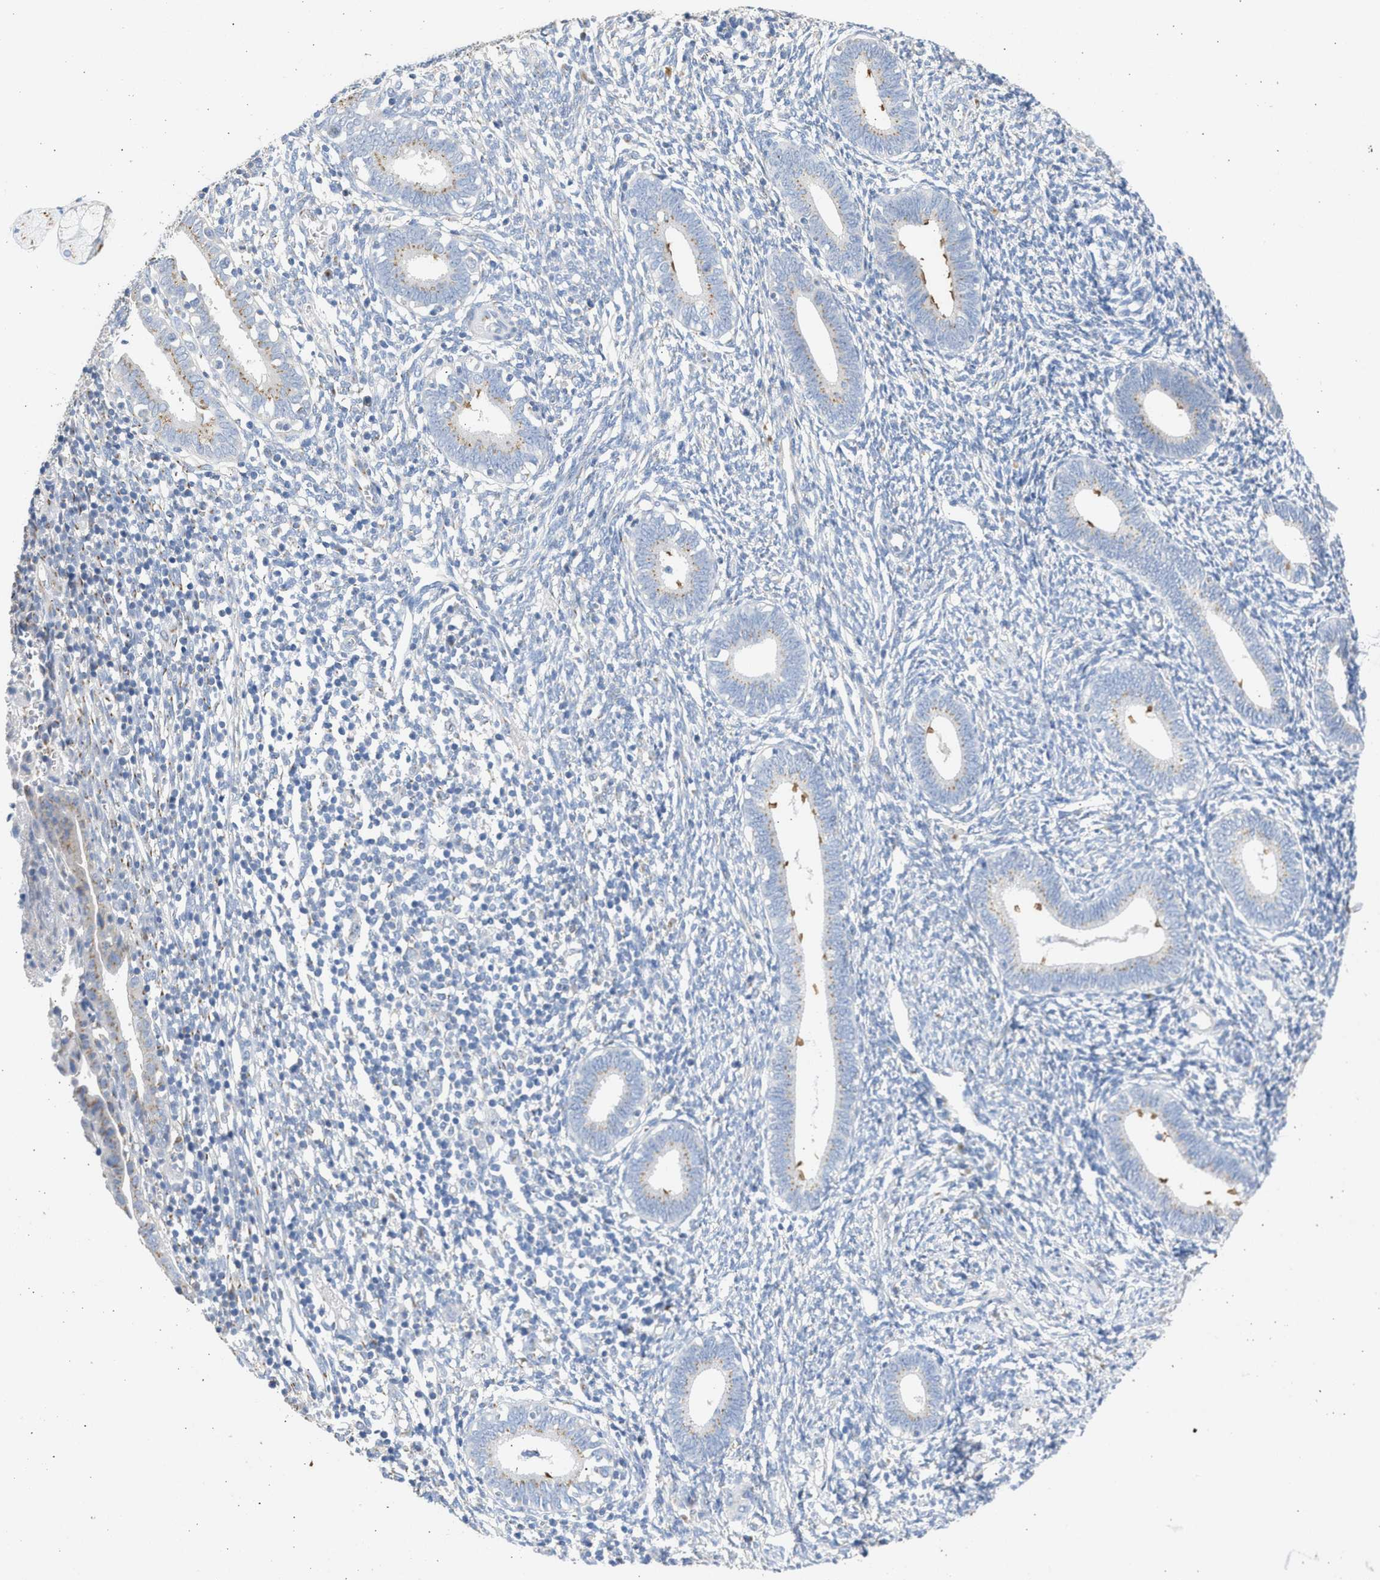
{"staining": {"intensity": "negative", "quantity": "none", "location": "none"}, "tissue": "endometrium", "cell_type": "Cells in endometrial stroma", "image_type": "normal", "snomed": [{"axis": "morphology", "description": "Normal tissue, NOS"}, {"axis": "topography", "description": "Endometrium"}], "caption": "IHC of normal human endometrium reveals no positivity in cells in endometrial stroma.", "gene": "IPO8", "patient": {"sex": "female", "age": 41}}